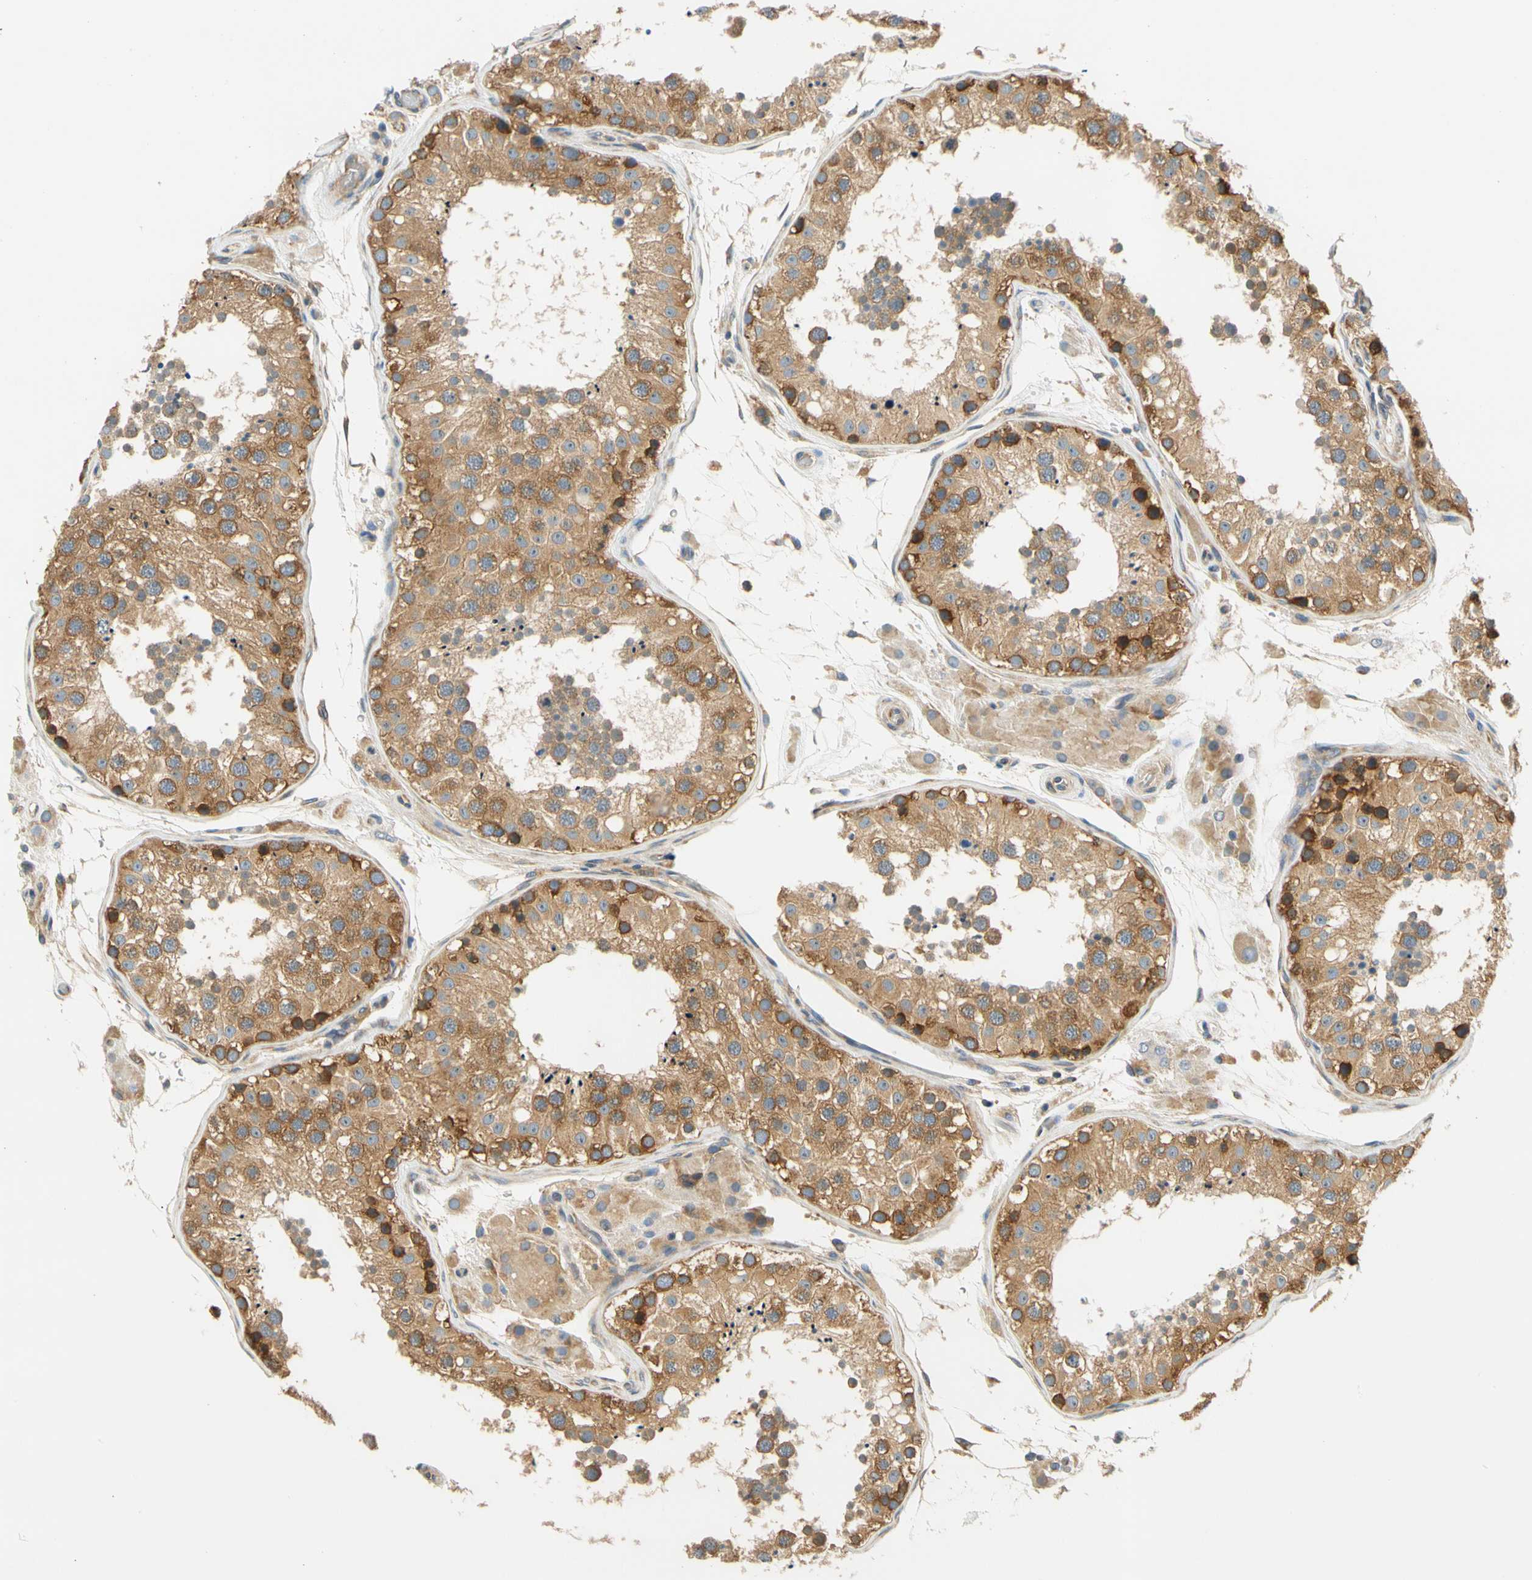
{"staining": {"intensity": "moderate", "quantity": ">75%", "location": "cytoplasmic/membranous"}, "tissue": "testis", "cell_type": "Cells in seminiferous ducts", "image_type": "normal", "snomed": [{"axis": "morphology", "description": "Normal tissue, NOS"}, {"axis": "topography", "description": "Testis"}, {"axis": "topography", "description": "Epididymis"}], "caption": "A brown stain highlights moderate cytoplasmic/membranous positivity of a protein in cells in seminiferous ducts of unremarkable testis. (DAB = brown stain, brightfield microscopy at high magnification).", "gene": "LRRC47", "patient": {"sex": "male", "age": 26}}